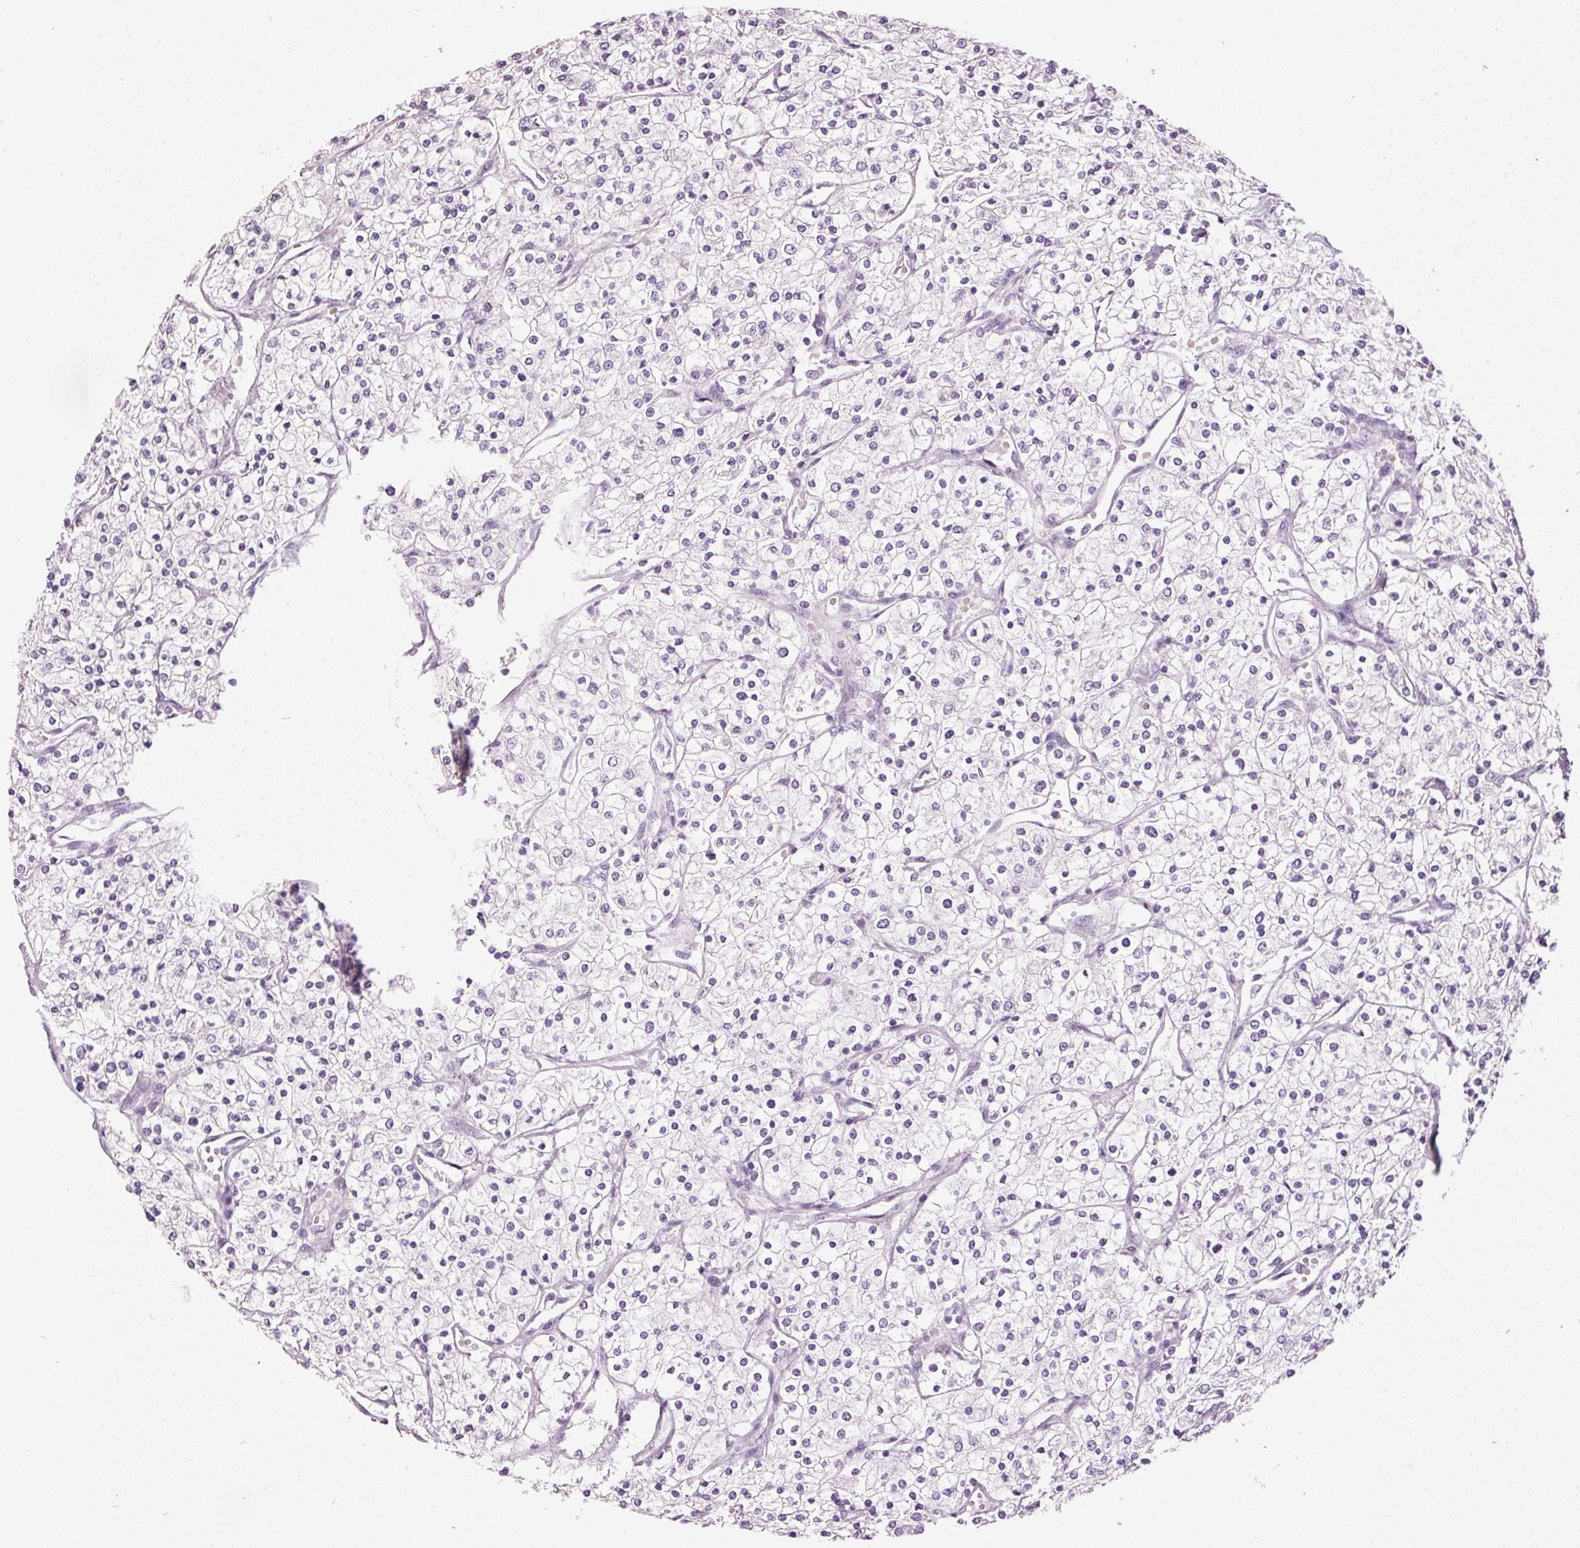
{"staining": {"intensity": "negative", "quantity": "none", "location": "none"}, "tissue": "renal cancer", "cell_type": "Tumor cells", "image_type": "cancer", "snomed": [{"axis": "morphology", "description": "Adenocarcinoma, NOS"}, {"axis": "topography", "description": "Kidney"}], "caption": "Immunohistochemistry photomicrograph of neoplastic tissue: human renal cancer (adenocarcinoma) stained with DAB (3,3'-diaminobenzidine) shows no significant protein expression in tumor cells. (DAB immunohistochemistry, high magnification).", "gene": "MUC5AC", "patient": {"sex": "male", "age": 80}}